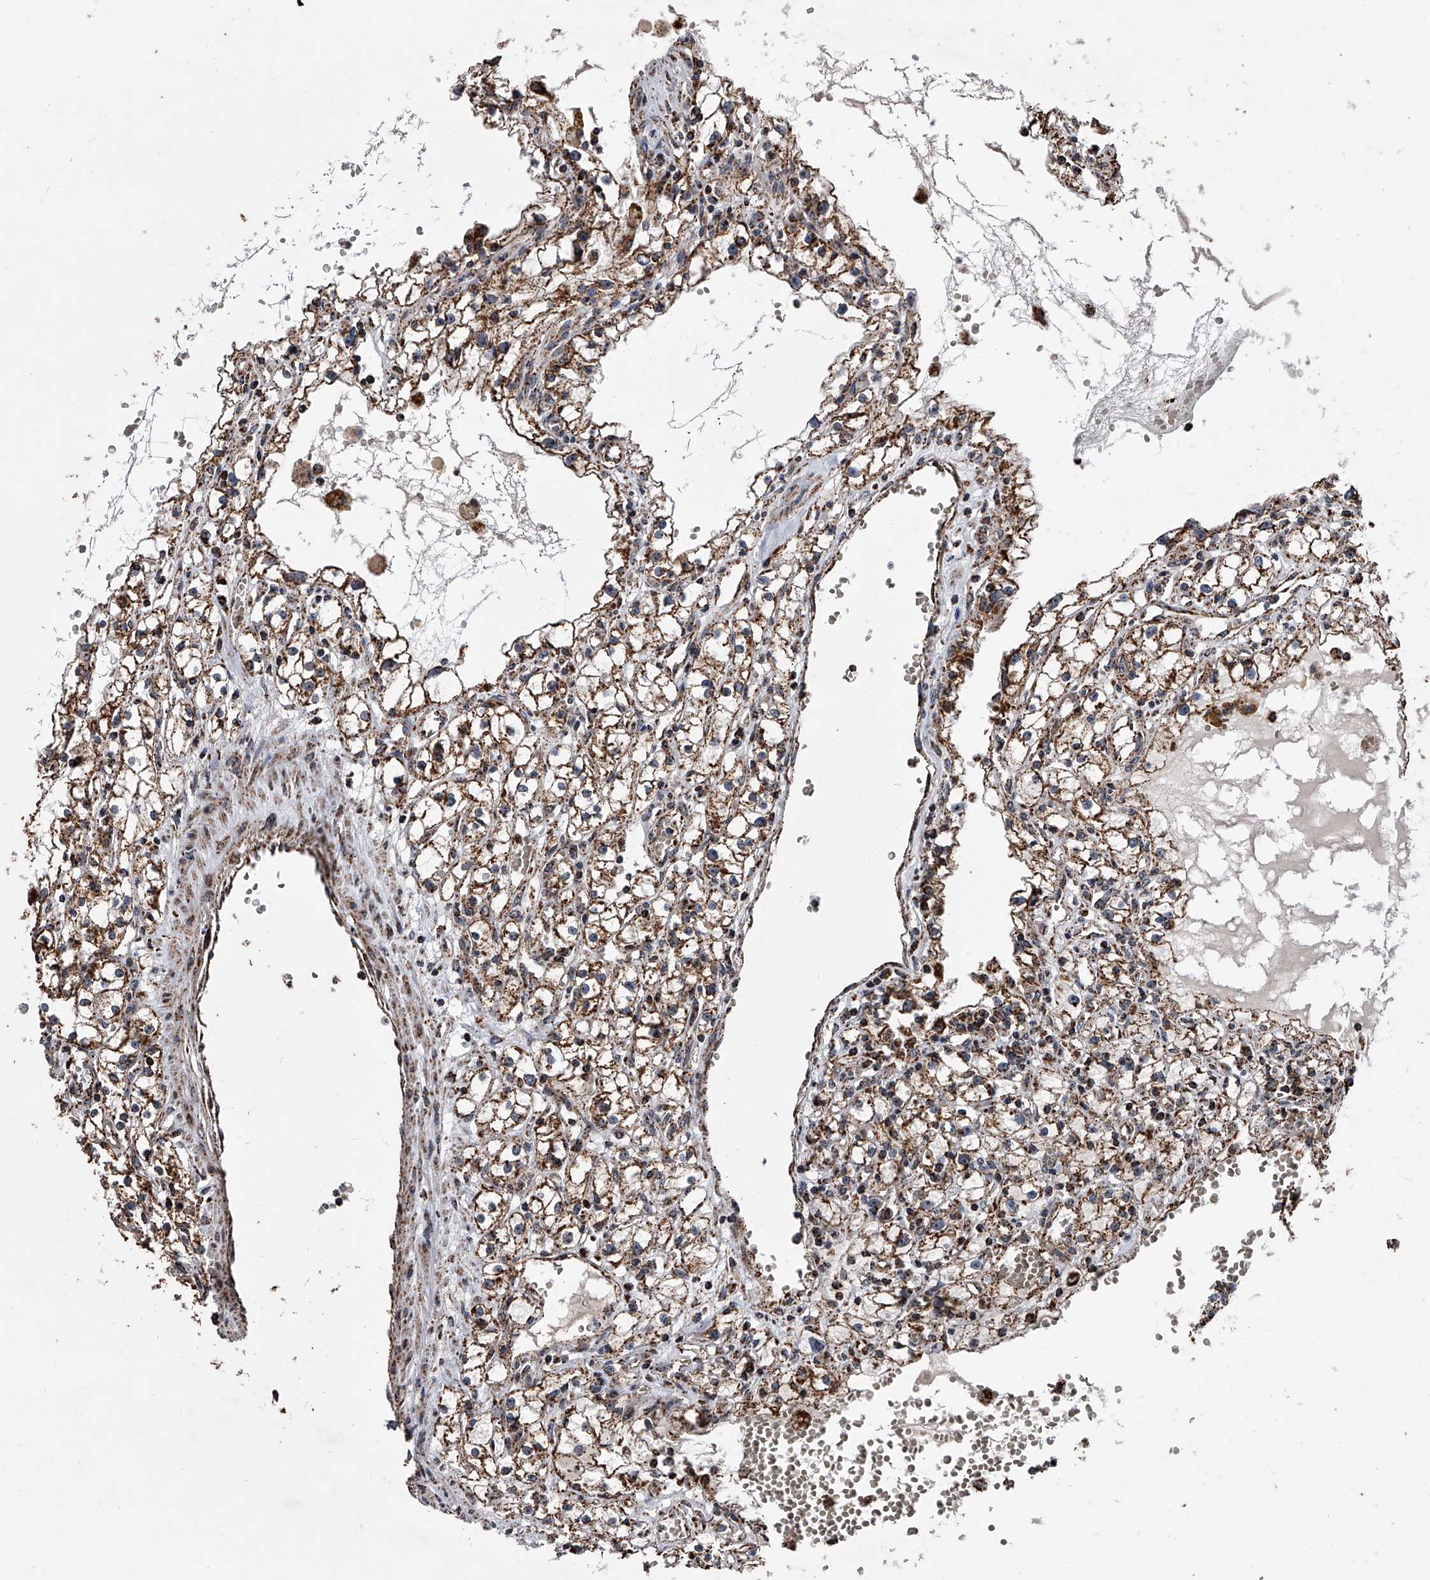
{"staining": {"intensity": "strong", "quantity": ">75%", "location": "cytoplasmic/membranous"}, "tissue": "renal cancer", "cell_type": "Tumor cells", "image_type": "cancer", "snomed": [{"axis": "morphology", "description": "Adenocarcinoma, NOS"}, {"axis": "topography", "description": "Kidney"}], "caption": "Protein analysis of renal adenocarcinoma tissue displays strong cytoplasmic/membranous positivity in approximately >75% of tumor cells. The staining is performed using DAB brown chromogen to label protein expression. The nuclei are counter-stained blue using hematoxylin.", "gene": "SMPDL3A", "patient": {"sex": "male", "age": 56}}